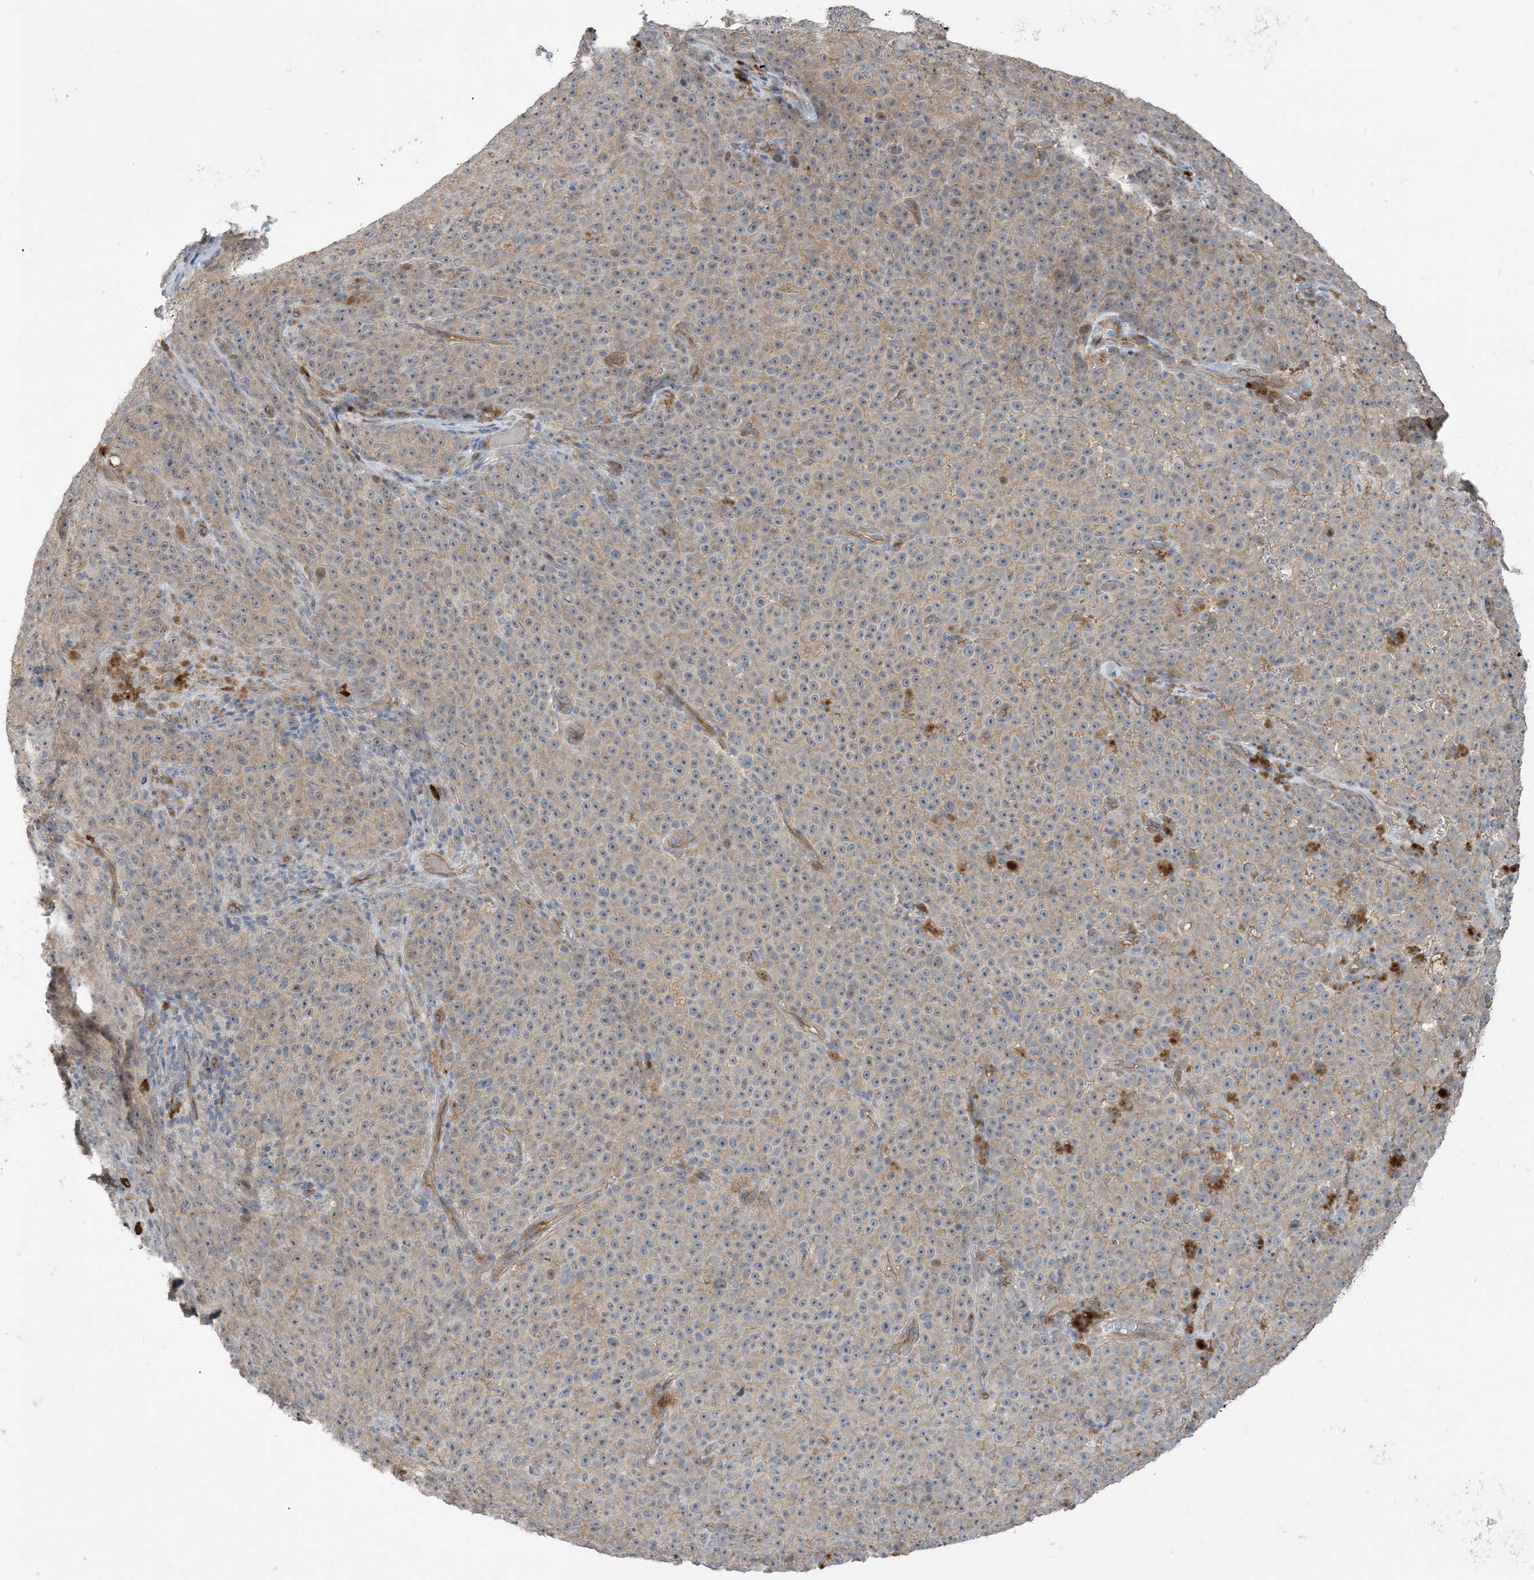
{"staining": {"intensity": "weak", "quantity": "25%-75%", "location": "cytoplasmic/membranous"}, "tissue": "melanoma", "cell_type": "Tumor cells", "image_type": "cancer", "snomed": [{"axis": "morphology", "description": "Malignant melanoma, NOS"}, {"axis": "topography", "description": "Skin"}], "caption": "The image shows a brown stain indicating the presence of a protein in the cytoplasmic/membranous of tumor cells in malignant melanoma. Immunohistochemistry stains the protein of interest in brown and the nuclei are stained blue.", "gene": "AOC1", "patient": {"sex": "female", "age": 82}}